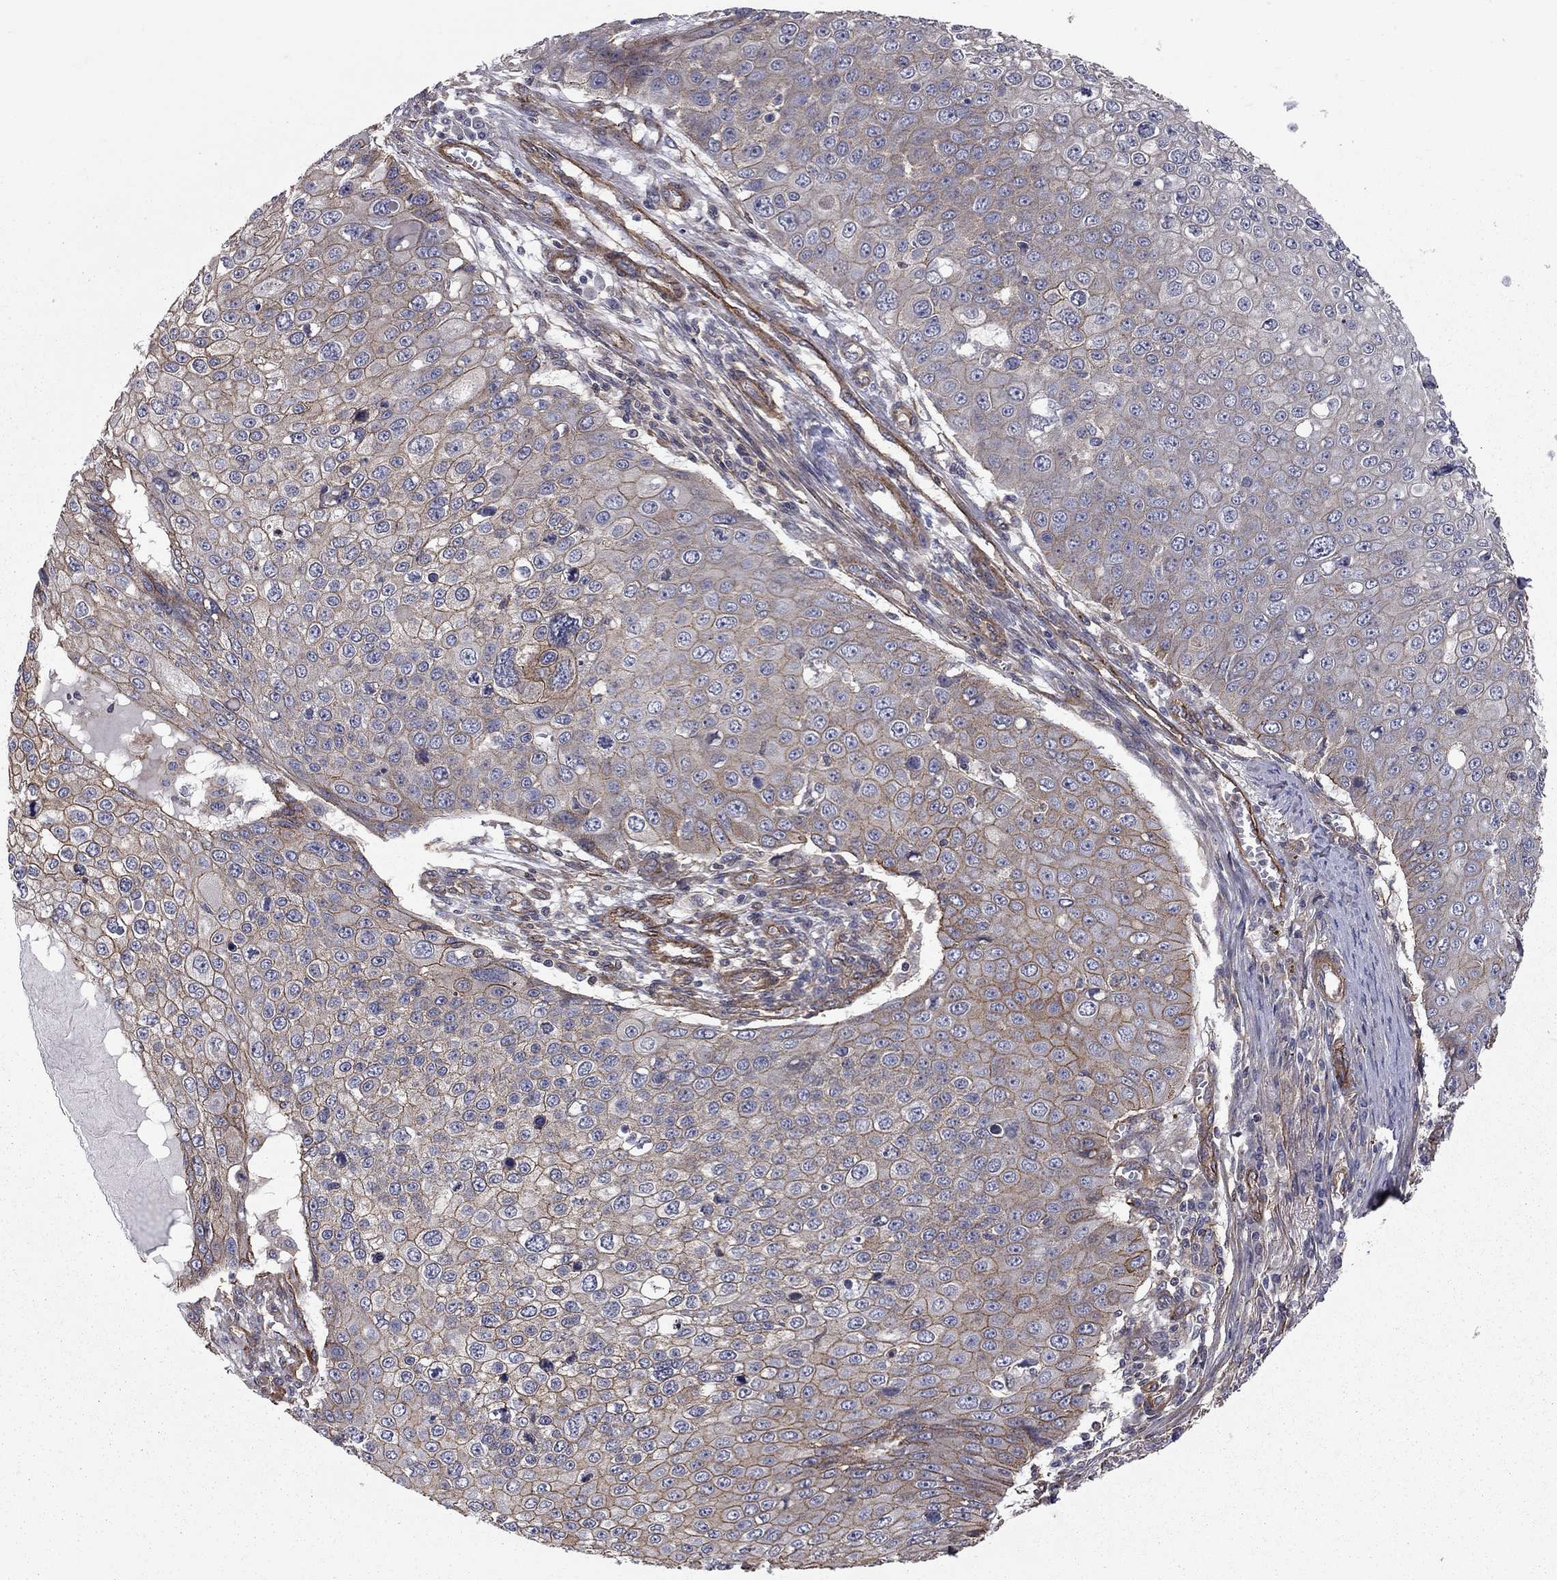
{"staining": {"intensity": "moderate", "quantity": "<25%", "location": "cytoplasmic/membranous"}, "tissue": "skin cancer", "cell_type": "Tumor cells", "image_type": "cancer", "snomed": [{"axis": "morphology", "description": "Squamous cell carcinoma, NOS"}, {"axis": "topography", "description": "Skin"}], "caption": "The histopathology image exhibits staining of skin cancer, revealing moderate cytoplasmic/membranous protein positivity (brown color) within tumor cells. (Brightfield microscopy of DAB IHC at high magnification).", "gene": "RASEF", "patient": {"sex": "male", "age": 71}}